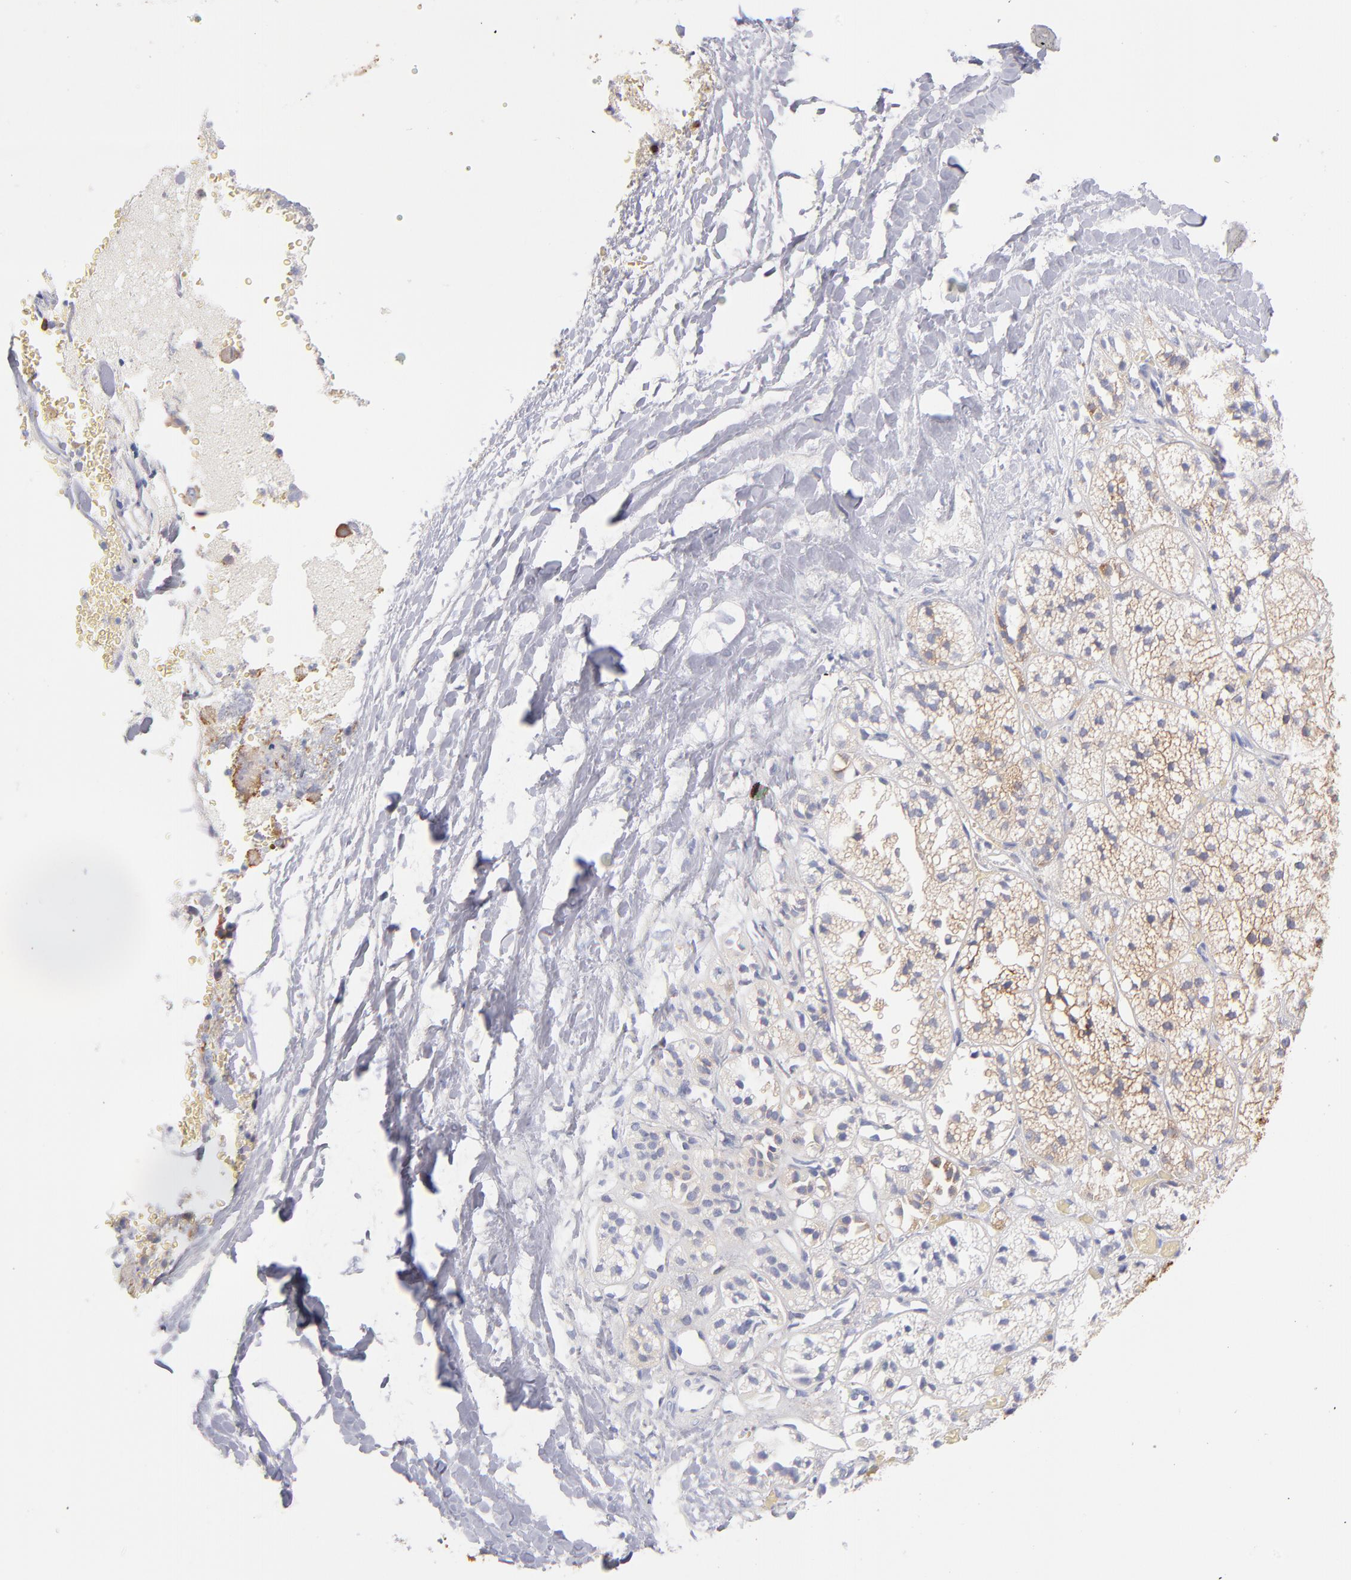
{"staining": {"intensity": "moderate", "quantity": "25%-75%", "location": "cytoplasmic/membranous"}, "tissue": "adrenal gland", "cell_type": "Glandular cells", "image_type": "normal", "snomed": [{"axis": "morphology", "description": "Normal tissue, NOS"}, {"axis": "topography", "description": "Adrenal gland"}], "caption": "Protein staining of unremarkable adrenal gland exhibits moderate cytoplasmic/membranous positivity in approximately 25%-75% of glandular cells. (IHC, brightfield microscopy, high magnification).", "gene": "PRKCA", "patient": {"sex": "female", "age": 71}}